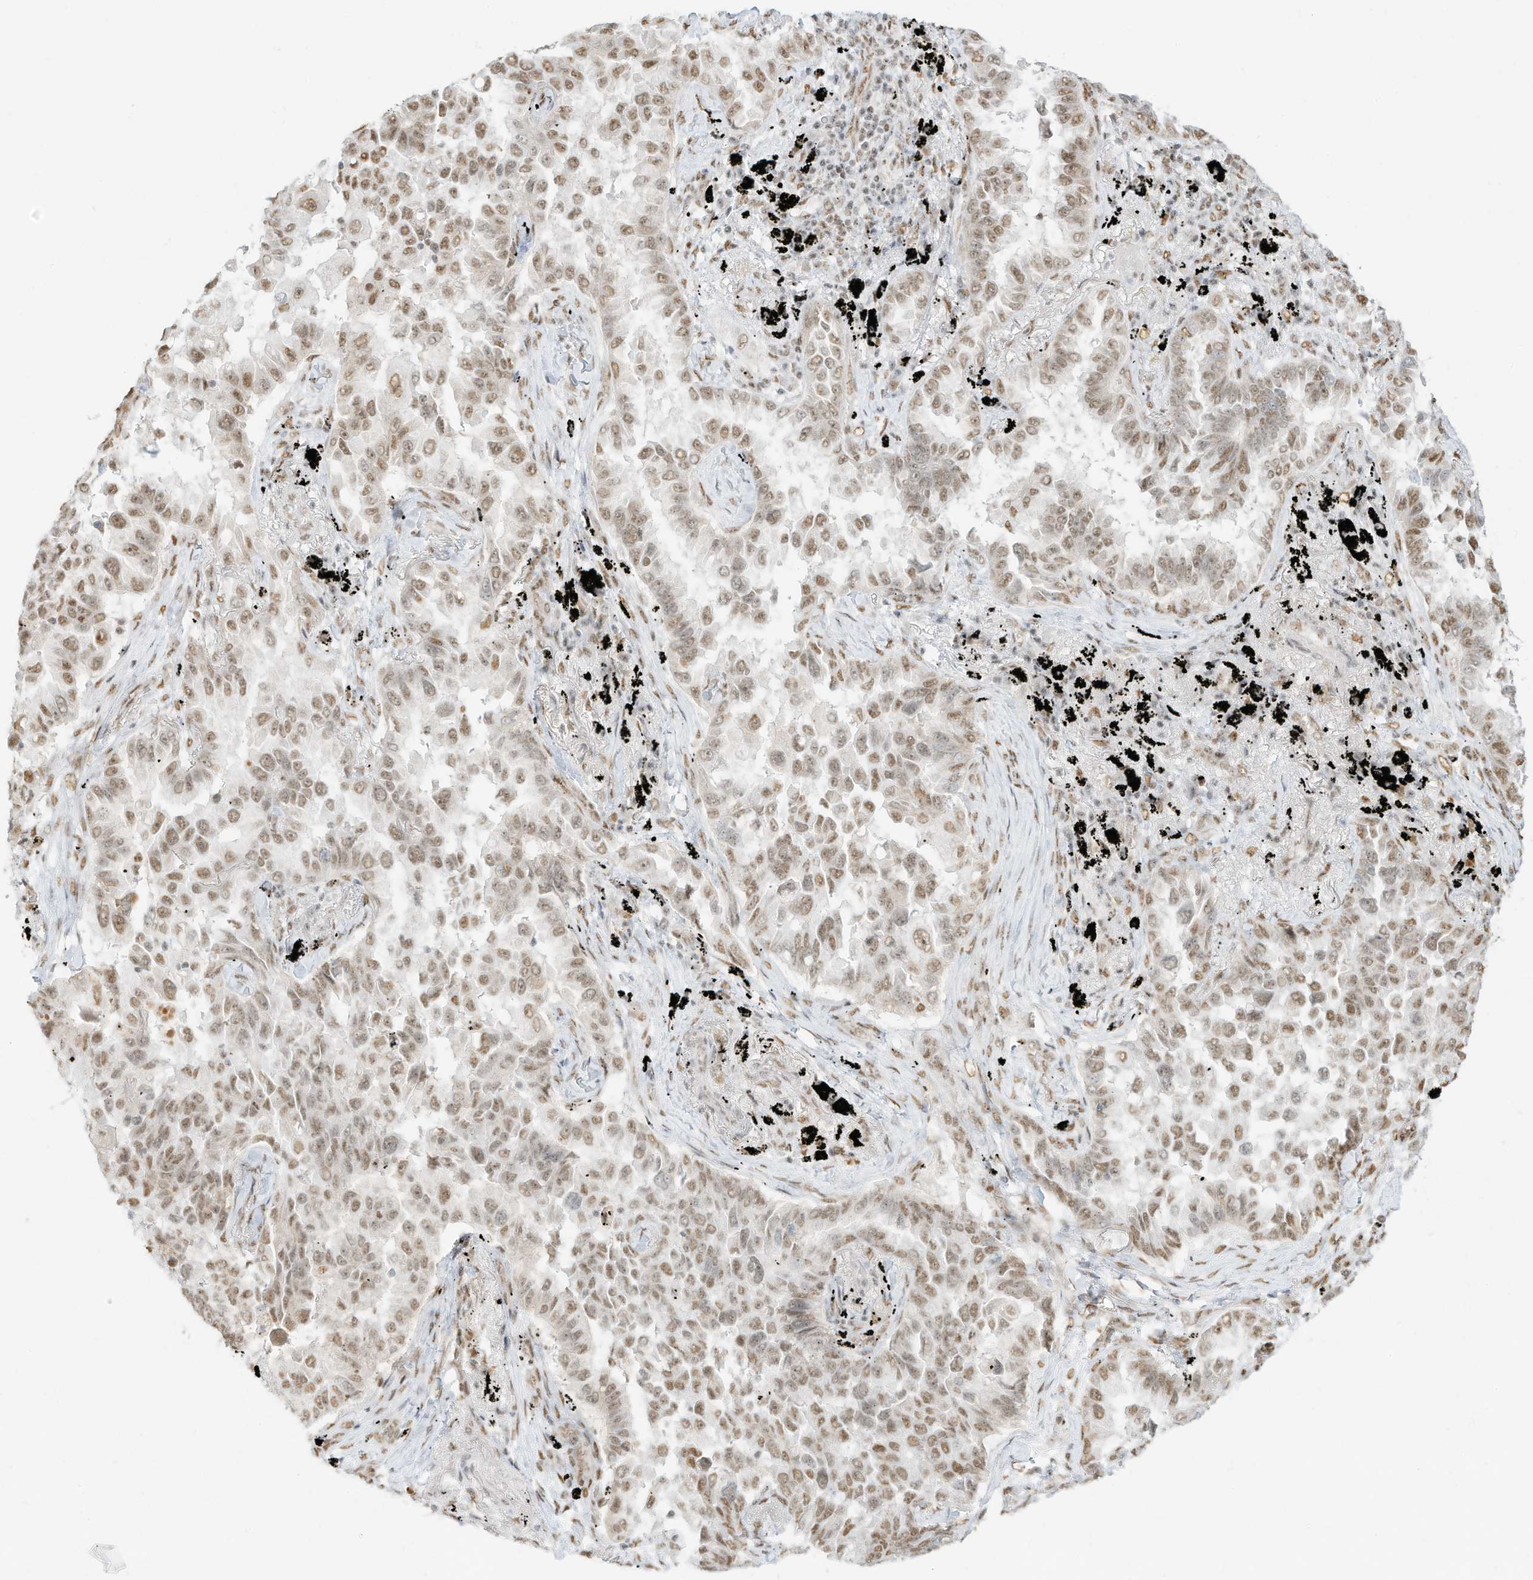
{"staining": {"intensity": "weak", "quantity": "25%-75%", "location": "nuclear"}, "tissue": "lung cancer", "cell_type": "Tumor cells", "image_type": "cancer", "snomed": [{"axis": "morphology", "description": "Adenocarcinoma, NOS"}, {"axis": "topography", "description": "Lung"}], "caption": "Lung cancer (adenocarcinoma) tissue exhibits weak nuclear staining in about 25%-75% of tumor cells Using DAB (brown) and hematoxylin (blue) stains, captured at high magnification using brightfield microscopy.", "gene": "NHSL1", "patient": {"sex": "female", "age": 67}}